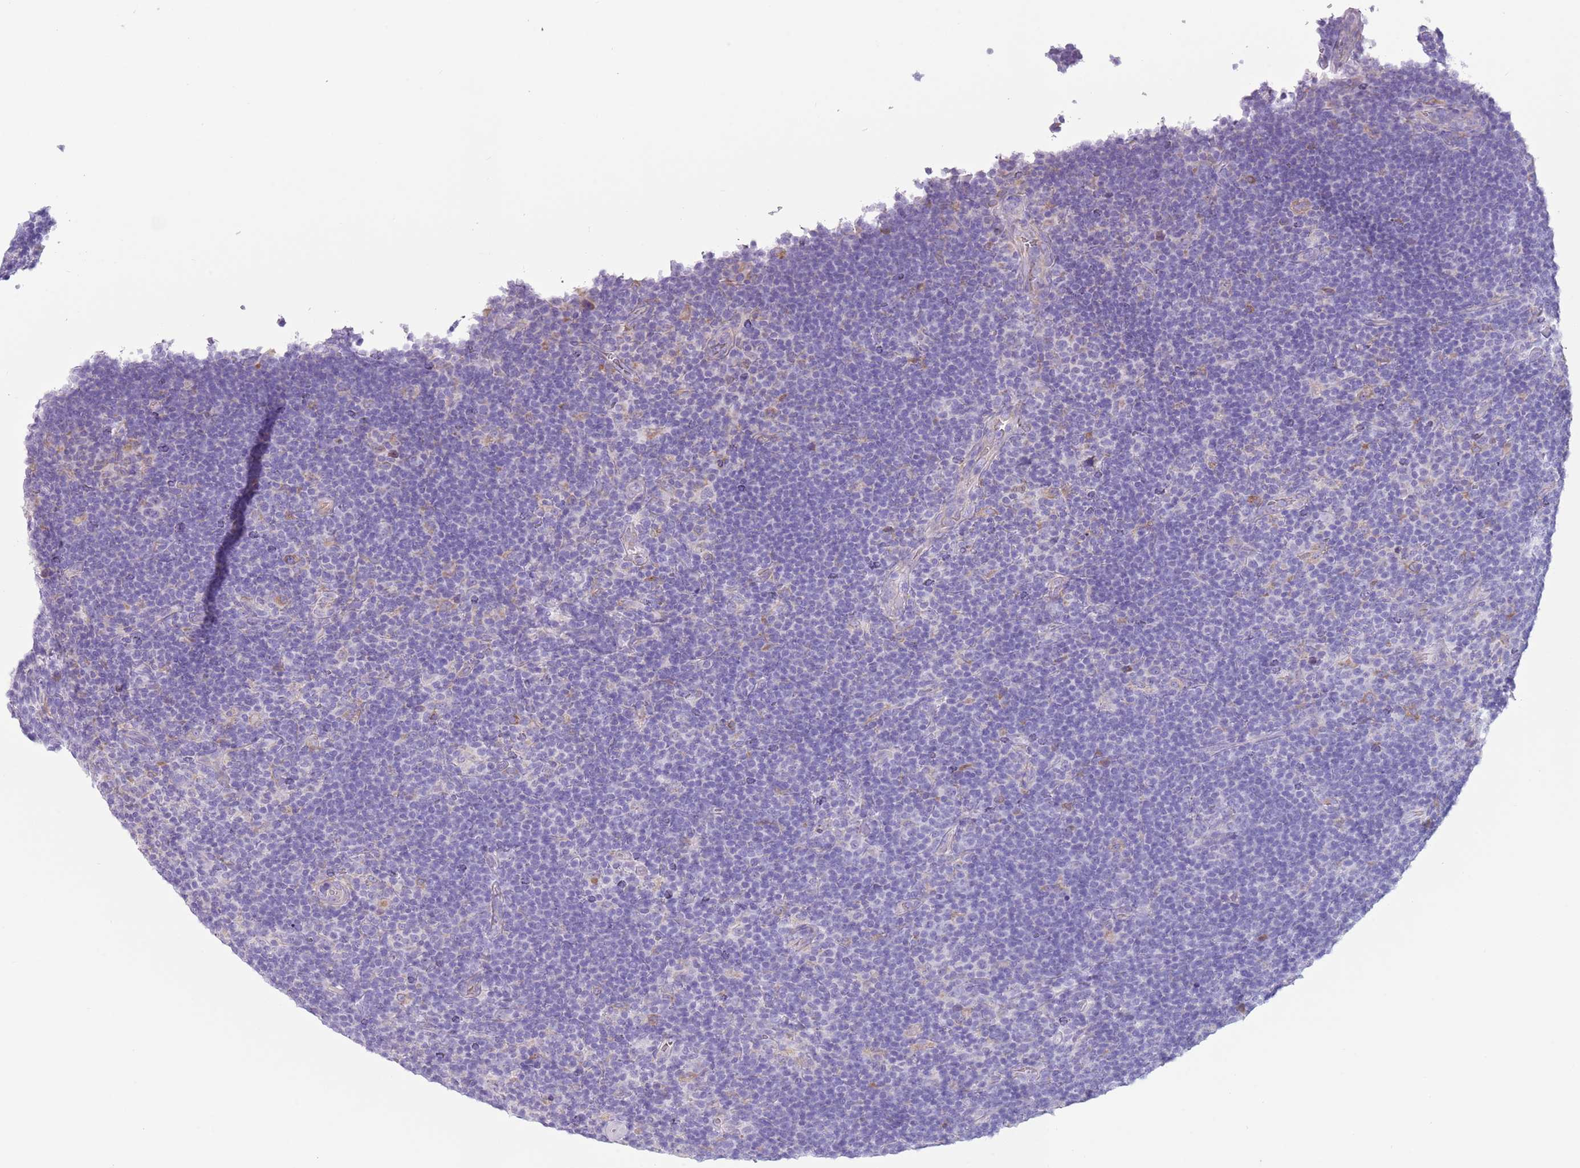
{"staining": {"intensity": "weak", "quantity": "<25%", "location": "cytoplasmic/membranous"}, "tissue": "lymphoma", "cell_type": "Tumor cells", "image_type": "cancer", "snomed": [{"axis": "morphology", "description": "Hodgkin's disease, NOS"}, {"axis": "topography", "description": "Lymph node"}], "caption": "This image is of Hodgkin's disease stained with immunohistochemistry (IHC) to label a protein in brown with the nuclei are counter-stained blue. There is no positivity in tumor cells.", "gene": "HYOU1", "patient": {"sex": "female", "age": 57}}